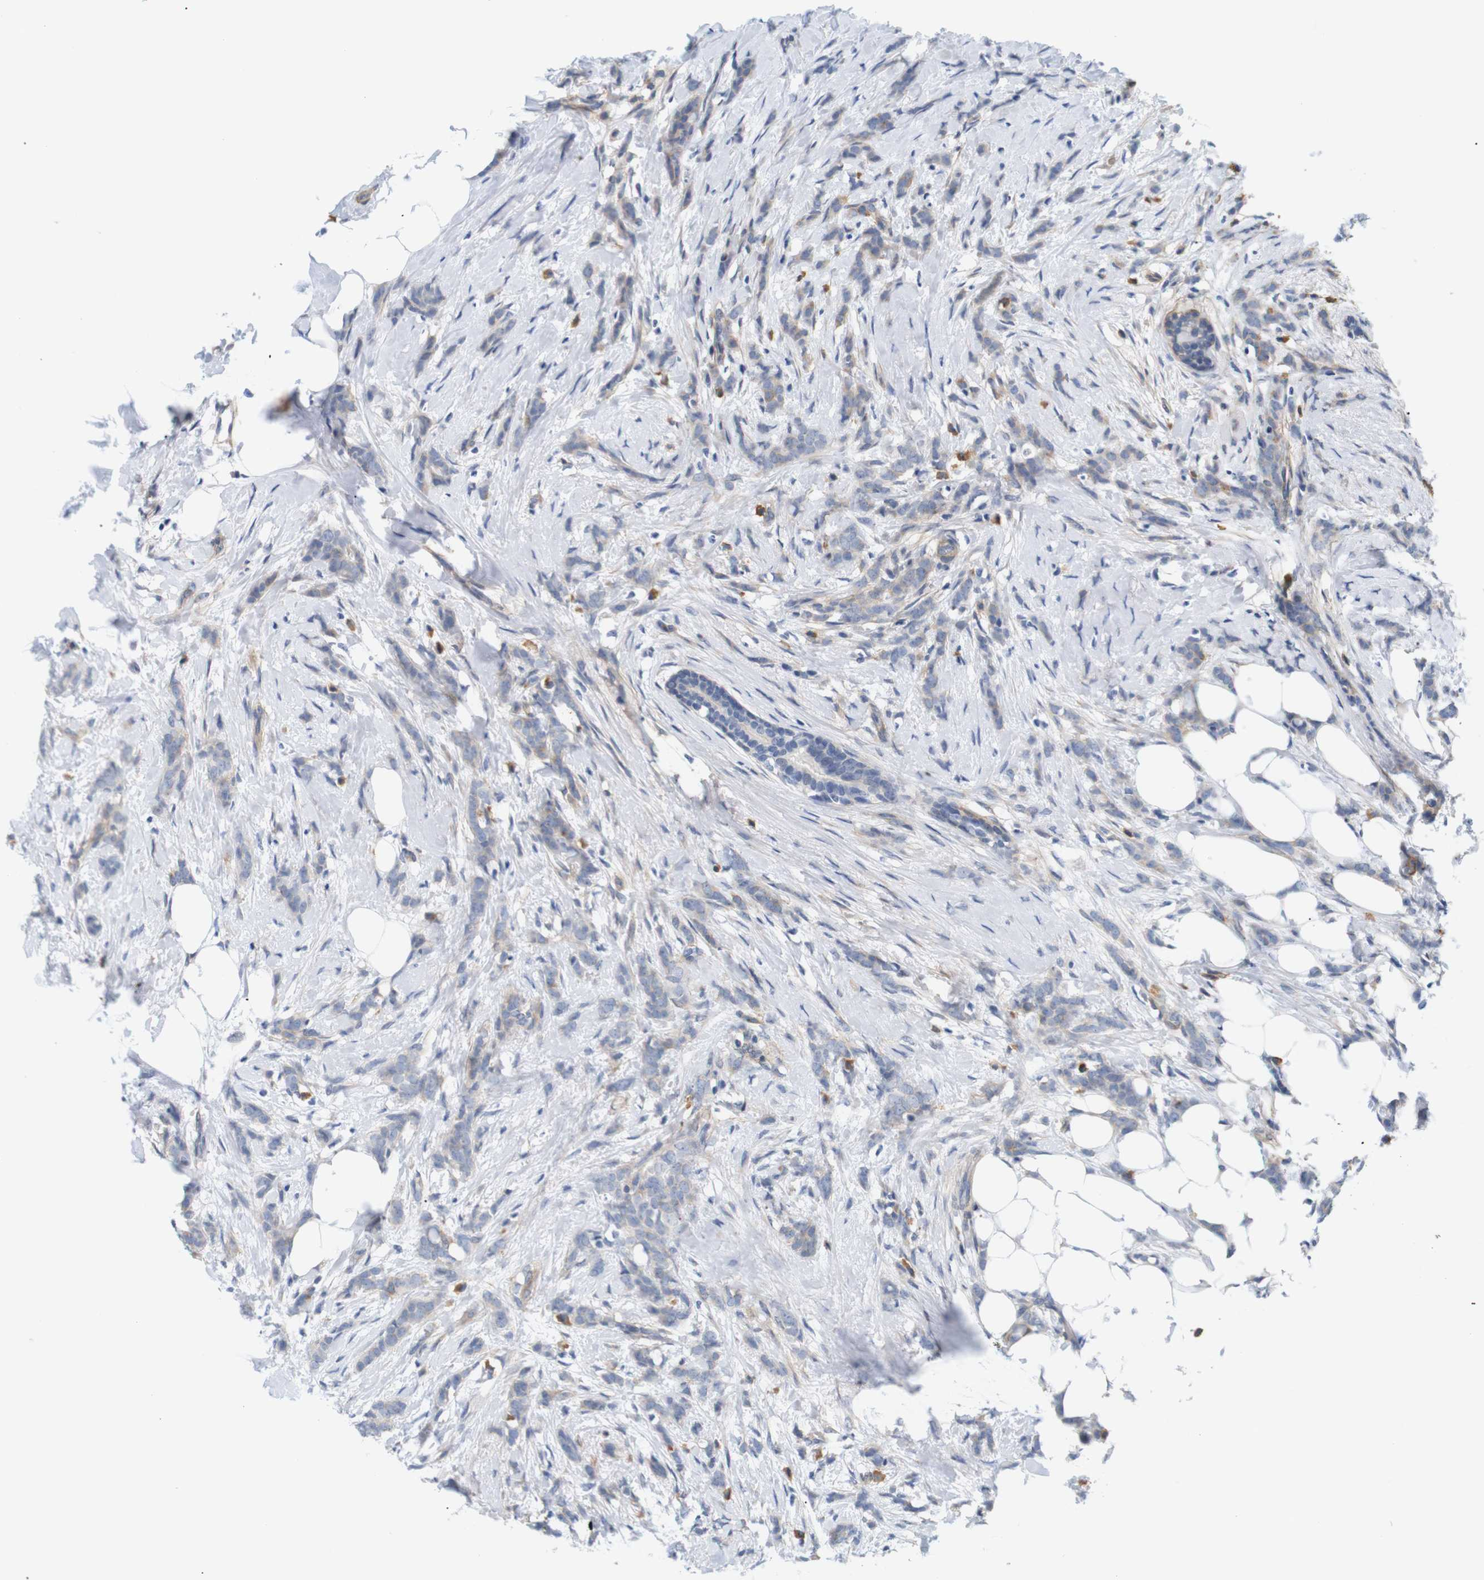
{"staining": {"intensity": "weak", "quantity": "<25%", "location": "cytoplasmic/membranous"}, "tissue": "breast cancer", "cell_type": "Tumor cells", "image_type": "cancer", "snomed": [{"axis": "morphology", "description": "Lobular carcinoma, in situ"}, {"axis": "morphology", "description": "Lobular carcinoma"}, {"axis": "topography", "description": "Breast"}], "caption": "DAB (3,3'-diaminobenzidine) immunohistochemical staining of human breast lobular carcinoma in situ displays no significant expression in tumor cells.", "gene": "STMN3", "patient": {"sex": "female", "age": 41}}